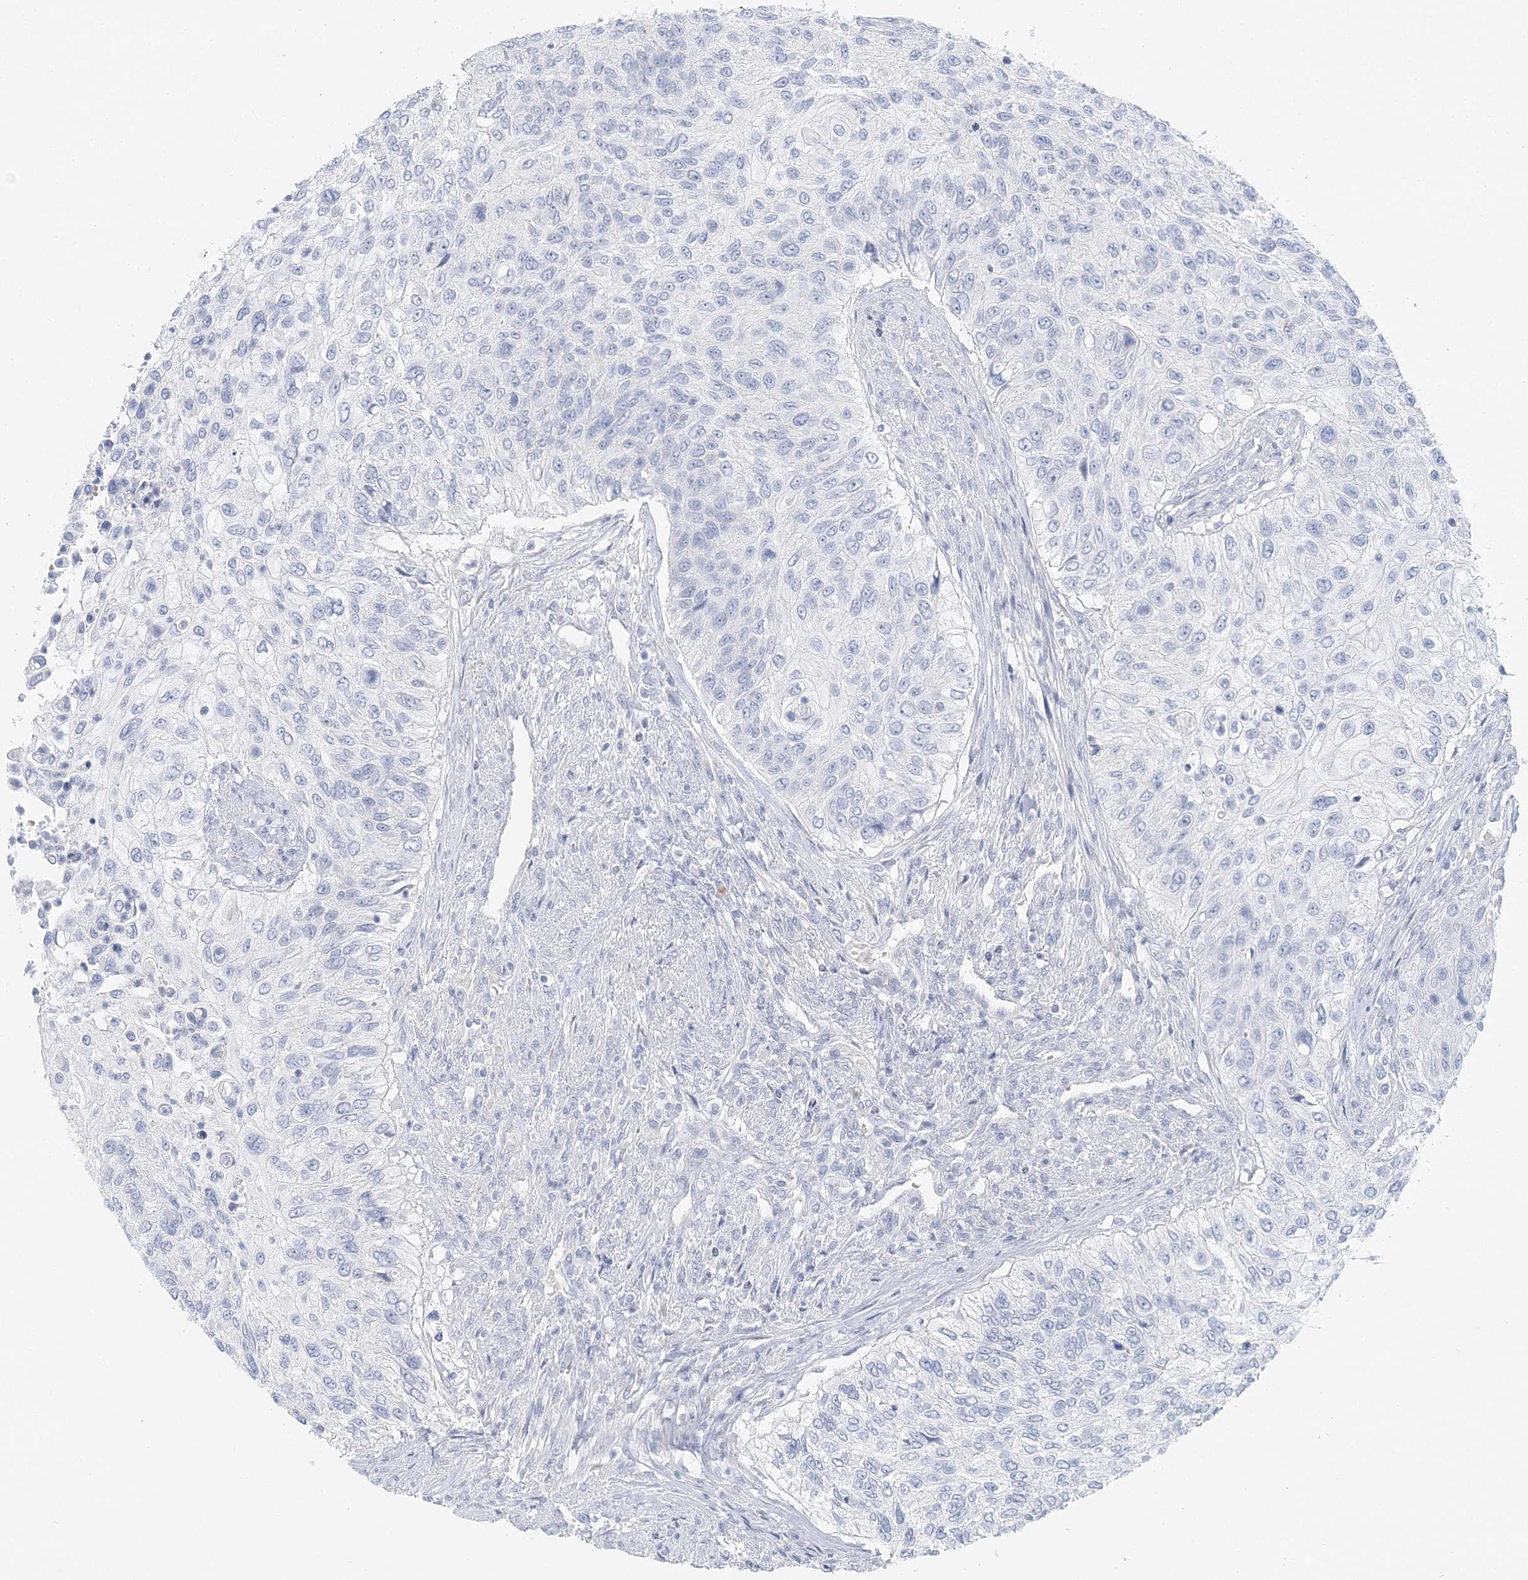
{"staining": {"intensity": "negative", "quantity": "none", "location": "none"}, "tissue": "urothelial cancer", "cell_type": "Tumor cells", "image_type": "cancer", "snomed": [{"axis": "morphology", "description": "Urothelial carcinoma, High grade"}, {"axis": "topography", "description": "Urinary bladder"}], "caption": "This is an immunohistochemistry (IHC) histopathology image of urothelial carcinoma (high-grade). There is no positivity in tumor cells.", "gene": "VILL", "patient": {"sex": "female", "age": 60}}